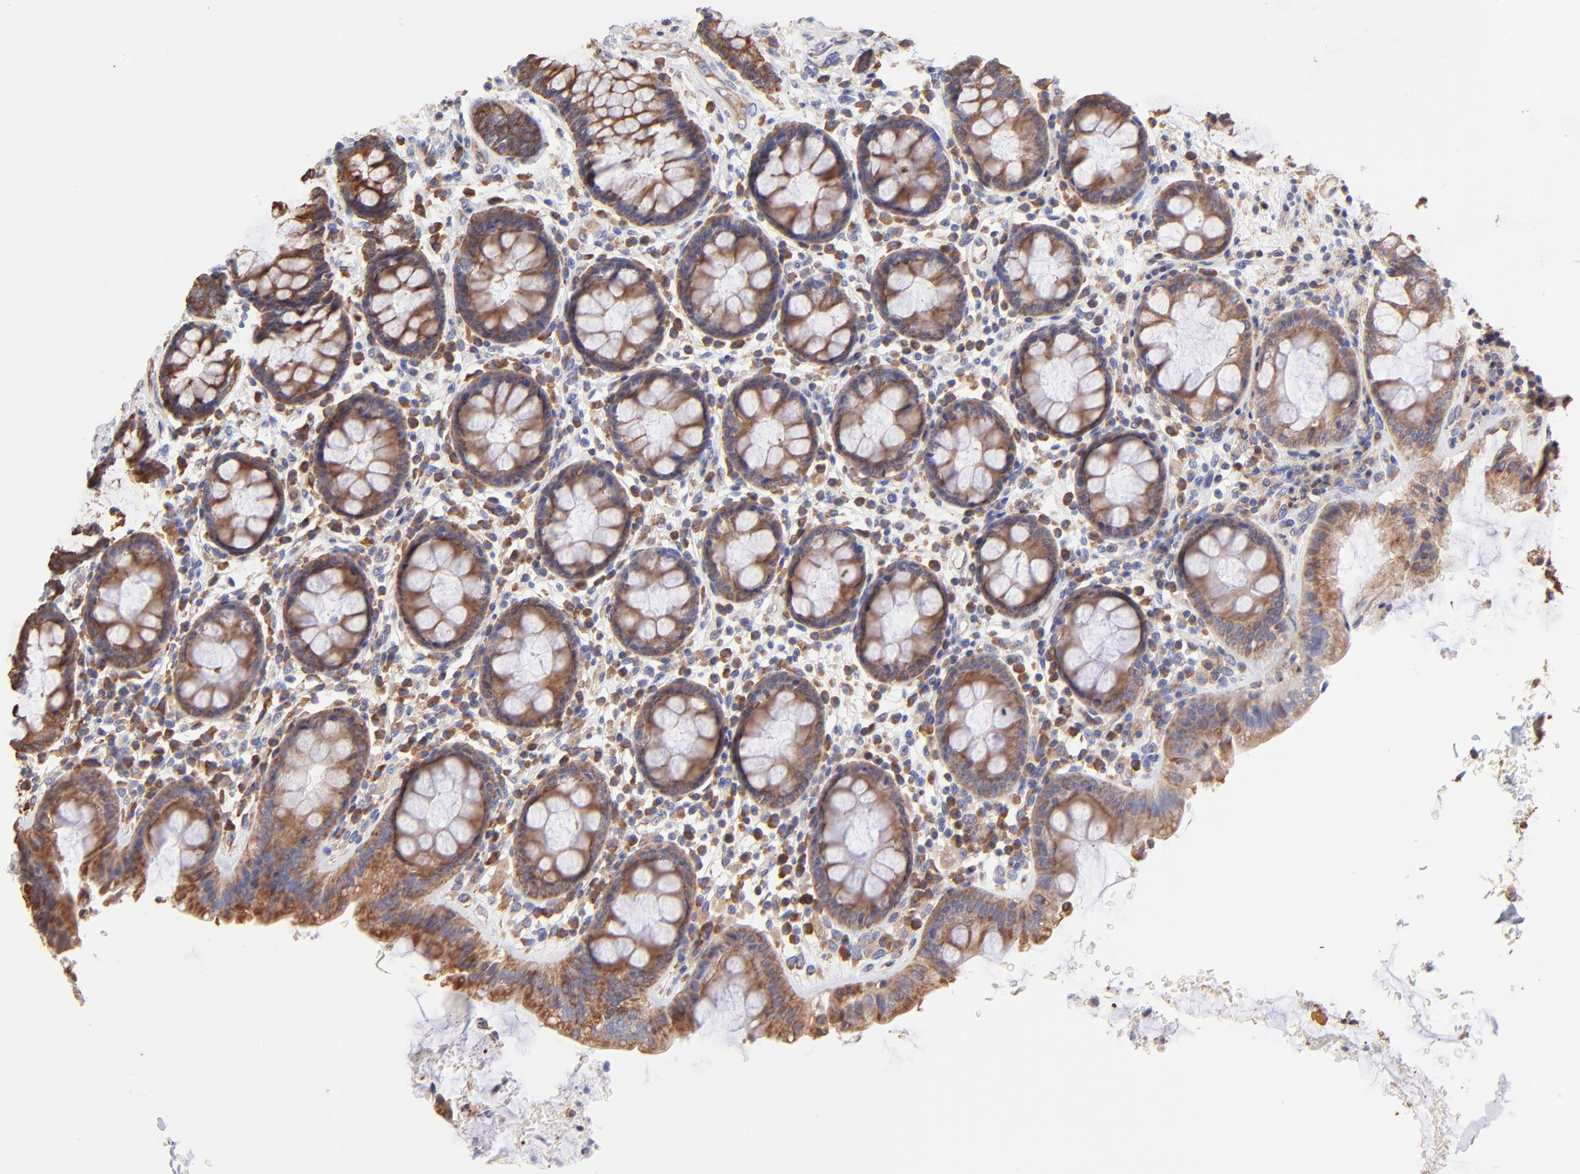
{"staining": {"intensity": "moderate", "quantity": ">75%", "location": "cytoplasmic/membranous"}, "tissue": "rectum", "cell_type": "Glandular cells", "image_type": "normal", "snomed": [{"axis": "morphology", "description": "Normal tissue, NOS"}, {"axis": "topography", "description": "Rectum"}], "caption": "A medium amount of moderate cytoplasmic/membranous expression is appreciated in approximately >75% of glandular cells in benign rectum.", "gene": "RPL30", "patient": {"sex": "male", "age": 92}}